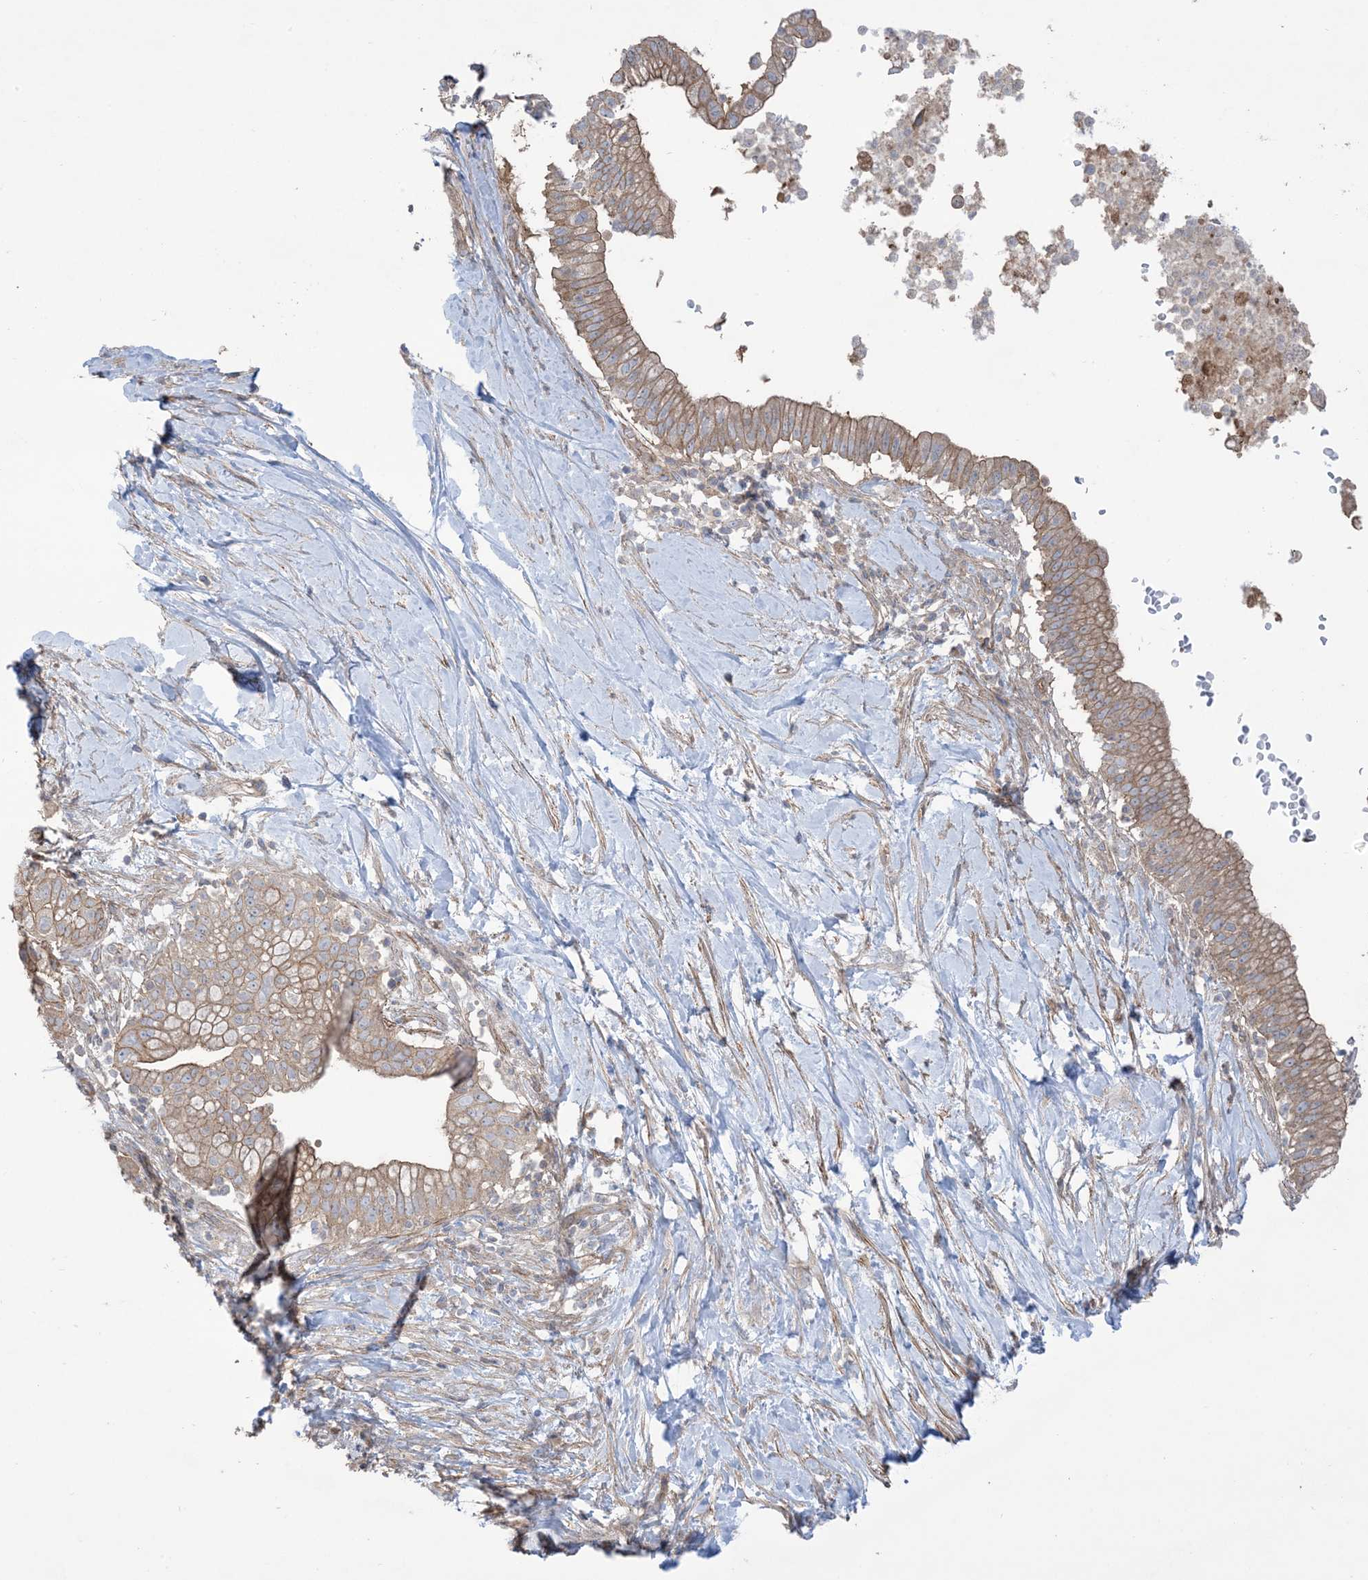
{"staining": {"intensity": "moderate", "quantity": ">75%", "location": "cytoplasmic/membranous"}, "tissue": "pancreatic cancer", "cell_type": "Tumor cells", "image_type": "cancer", "snomed": [{"axis": "morphology", "description": "Adenocarcinoma, NOS"}, {"axis": "topography", "description": "Pancreas"}], "caption": "A high-resolution image shows immunohistochemistry (IHC) staining of pancreatic cancer (adenocarcinoma), which reveals moderate cytoplasmic/membranous positivity in about >75% of tumor cells. The staining is performed using DAB (3,3'-diaminobenzidine) brown chromogen to label protein expression. The nuclei are counter-stained blue using hematoxylin.", "gene": "CCNY", "patient": {"sex": "male", "age": 68}}